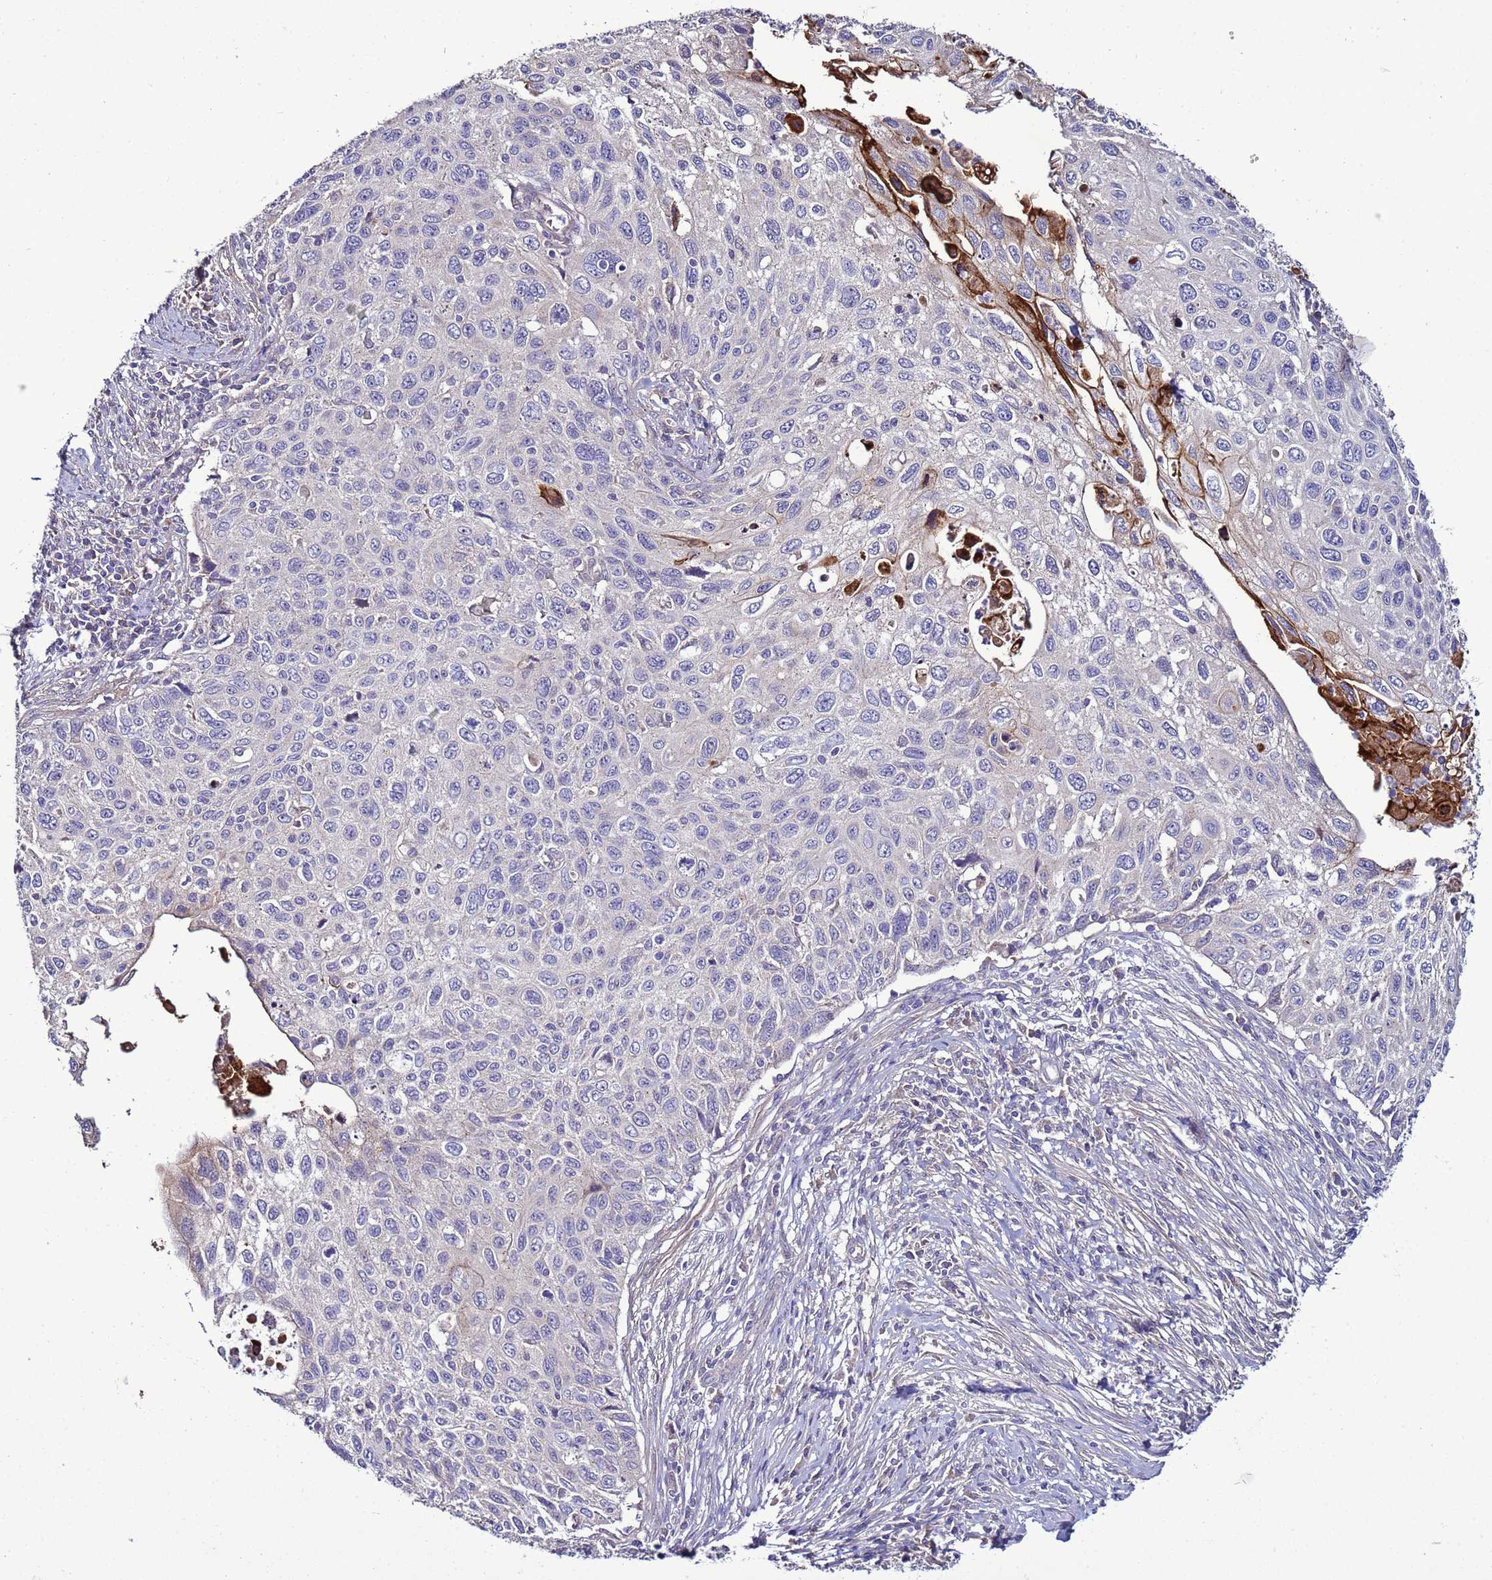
{"staining": {"intensity": "negative", "quantity": "none", "location": "none"}, "tissue": "cervical cancer", "cell_type": "Tumor cells", "image_type": "cancer", "snomed": [{"axis": "morphology", "description": "Squamous cell carcinoma, NOS"}, {"axis": "topography", "description": "Cervix"}], "caption": "This is an IHC histopathology image of human squamous cell carcinoma (cervical). There is no expression in tumor cells.", "gene": "RABL2B", "patient": {"sex": "female", "age": 70}}